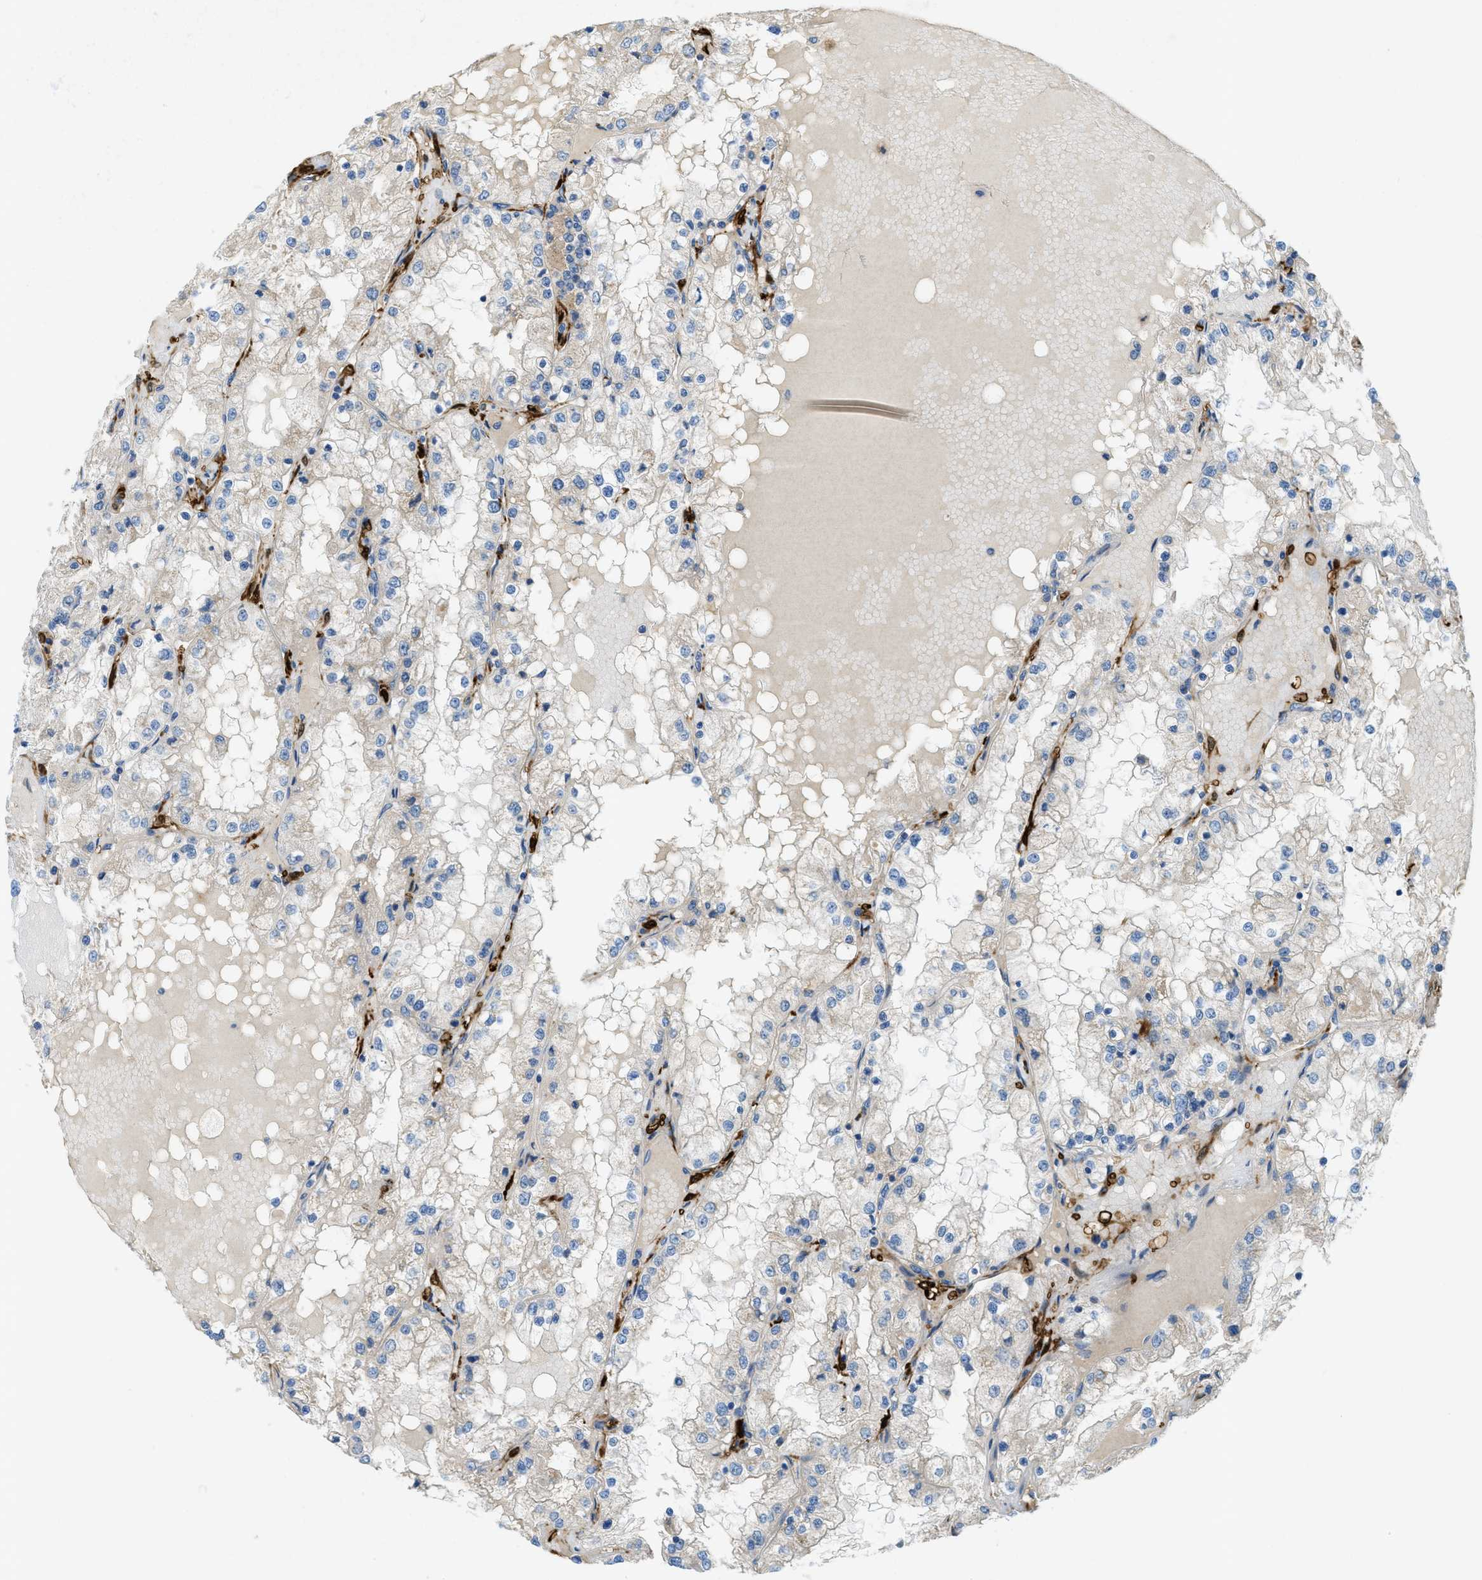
{"staining": {"intensity": "negative", "quantity": "none", "location": "none"}, "tissue": "renal cancer", "cell_type": "Tumor cells", "image_type": "cancer", "snomed": [{"axis": "morphology", "description": "Adenocarcinoma, NOS"}, {"axis": "topography", "description": "Kidney"}], "caption": "Immunohistochemistry of renal adenocarcinoma displays no staining in tumor cells. Brightfield microscopy of IHC stained with DAB (brown) and hematoxylin (blue), captured at high magnification.", "gene": "CYGB", "patient": {"sex": "male", "age": 68}}